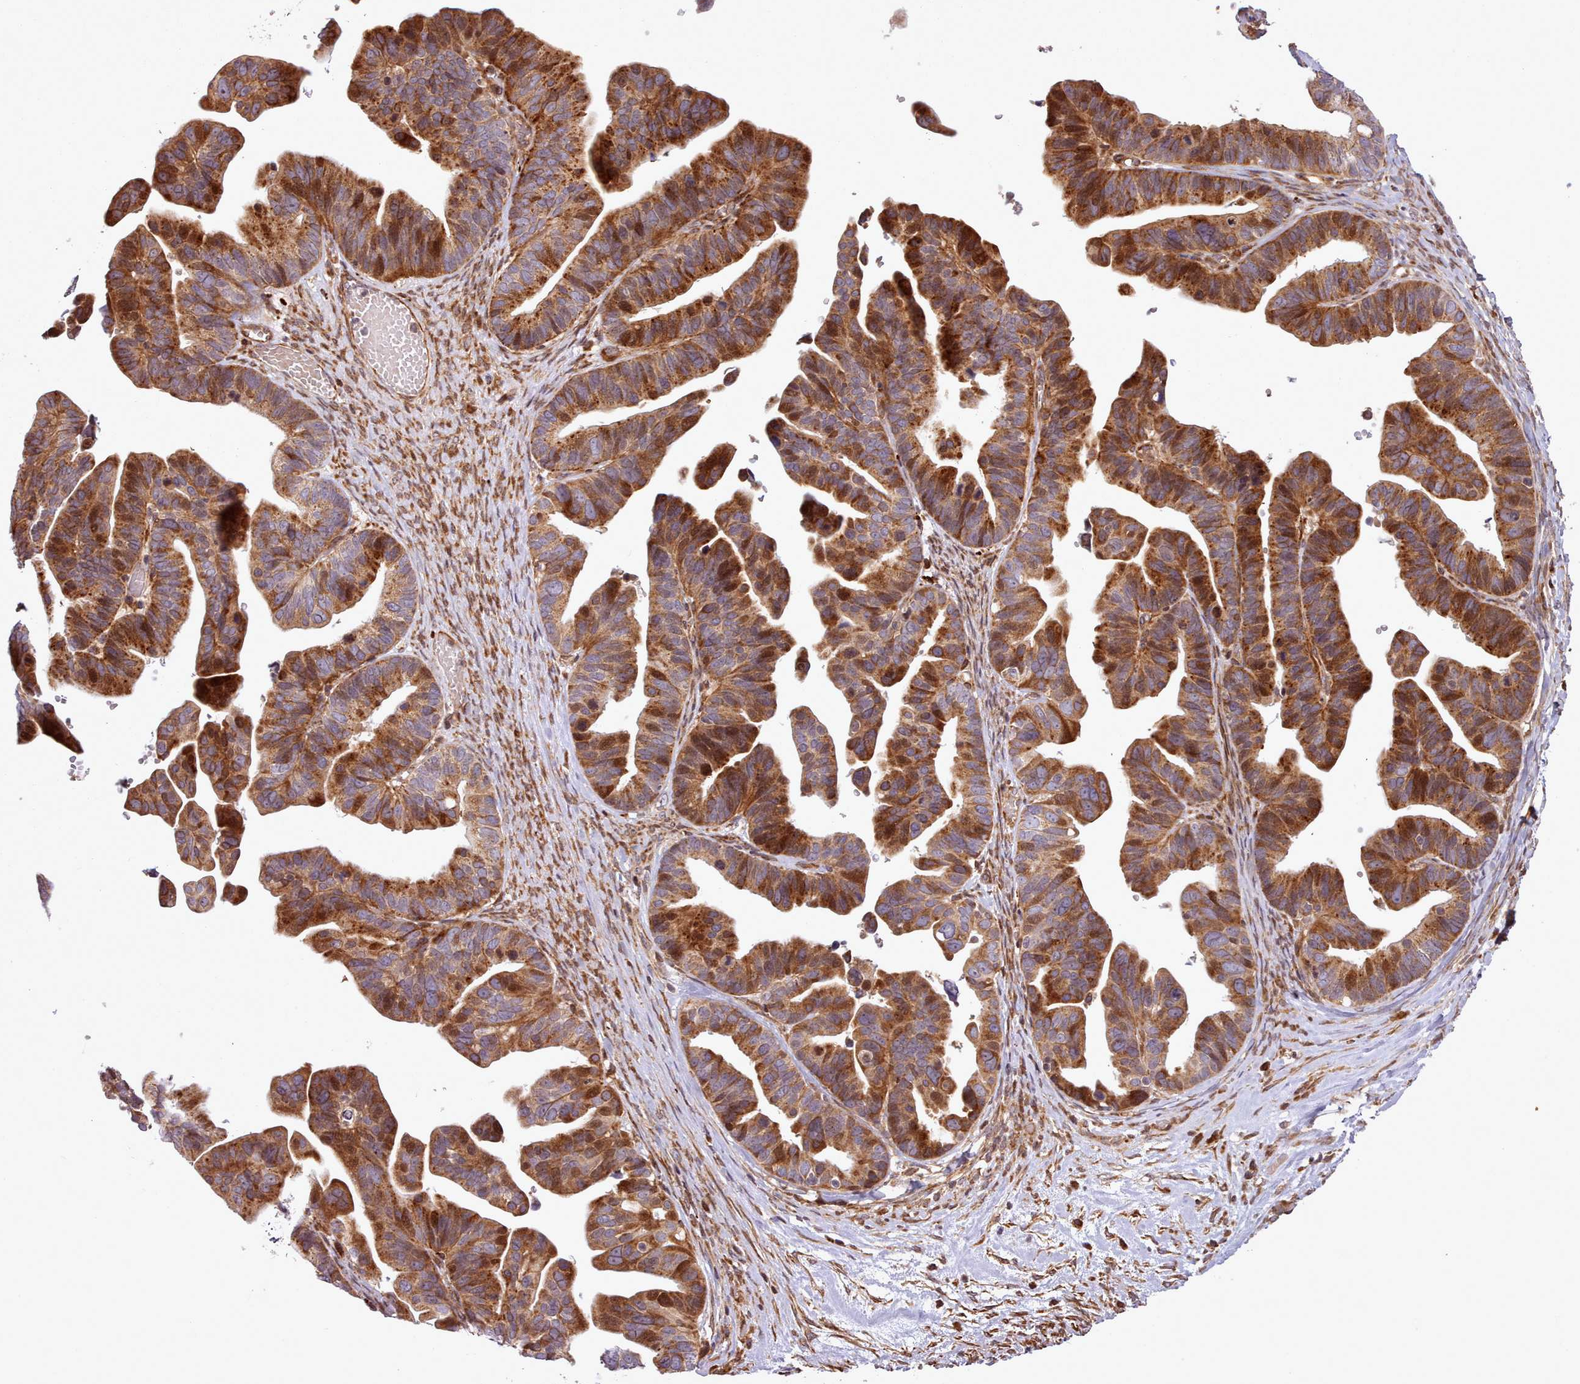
{"staining": {"intensity": "strong", "quantity": ">75%", "location": "cytoplasmic/membranous,nuclear"}, "tissue": "ovarian cancer", "cell_type": "Tumor cells", "image_type": "cancer", "snomed": [{"axis": "morphology", "description": "Cystadenocarcinoma, serous, NOS"}, {"axis": "topography", "description": "Ovary"}], "caption": "Immunohistochemical staining of ovarian serous cystadenocarcinoma shows strong cytoplasmic/membranous and nuclear protein staining in approximately >75% of tumor cells.", "gene": "NLRP7", "patient": {"sex": "female", "age": 56}}